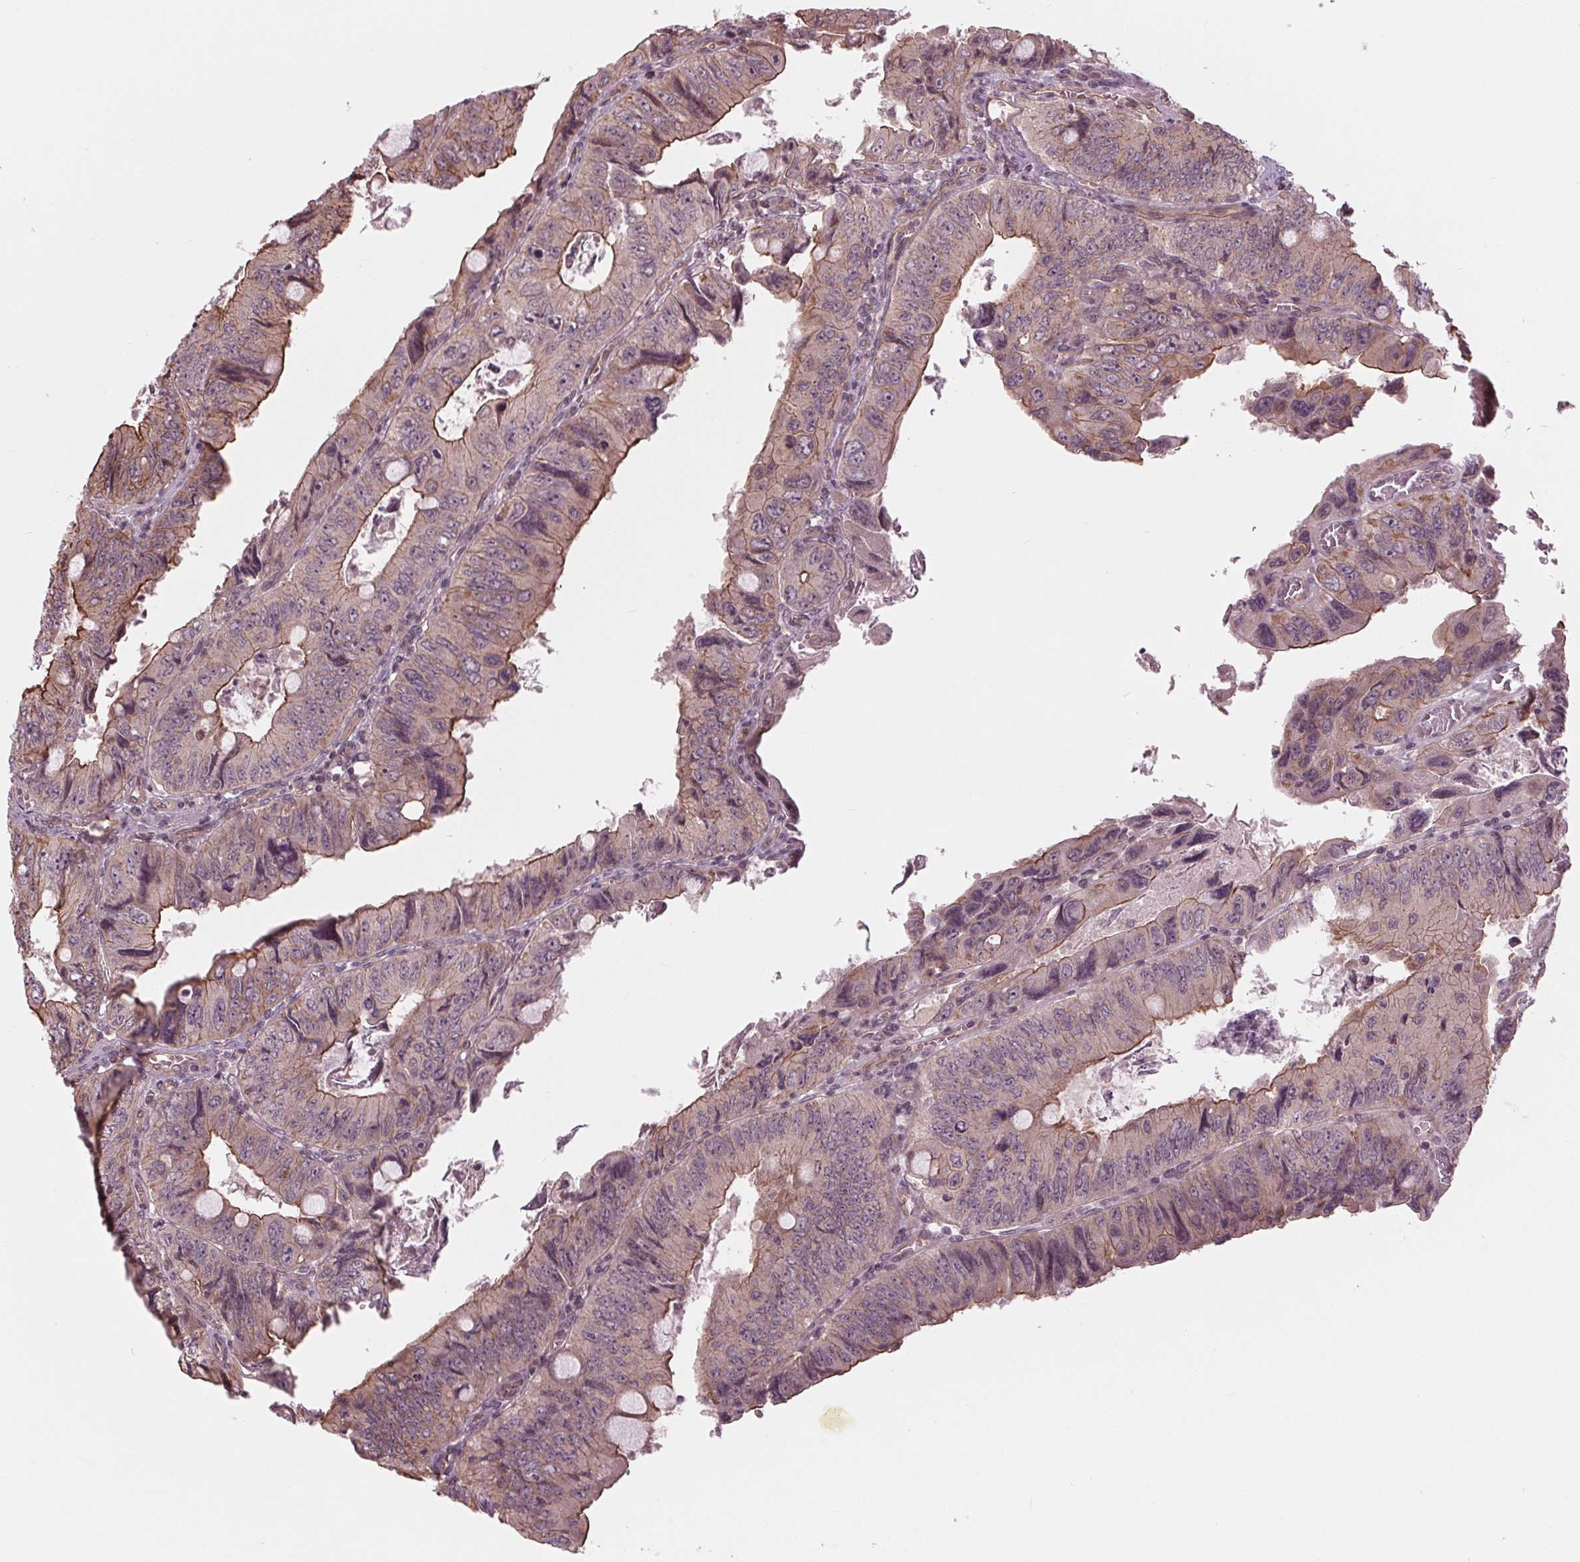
{"staining": {"intensity": "weak", "quantity": ">75%", "location": "cytoplasmic/membranous"}, "tissue": "colorectal cancer", "cell_type": "Tumor cells", "image_type": "cancer", "snomed": [{"axis": "morphology", "description": "Adenocarcinoma, NOS"}, {"axis": "topography", "description": "Colon"}], "caption": "High-magnification brightfield microscopy of colorectal cancer stained with DAB (brown) and counterstained with hematoxylin (blue). tumor cells exhibit weak cytoplasmic/membranous positivity is present in approximately>75% of cells.", "gene": "BTBD1", "patient": {"sex": "female", "age": 84}}